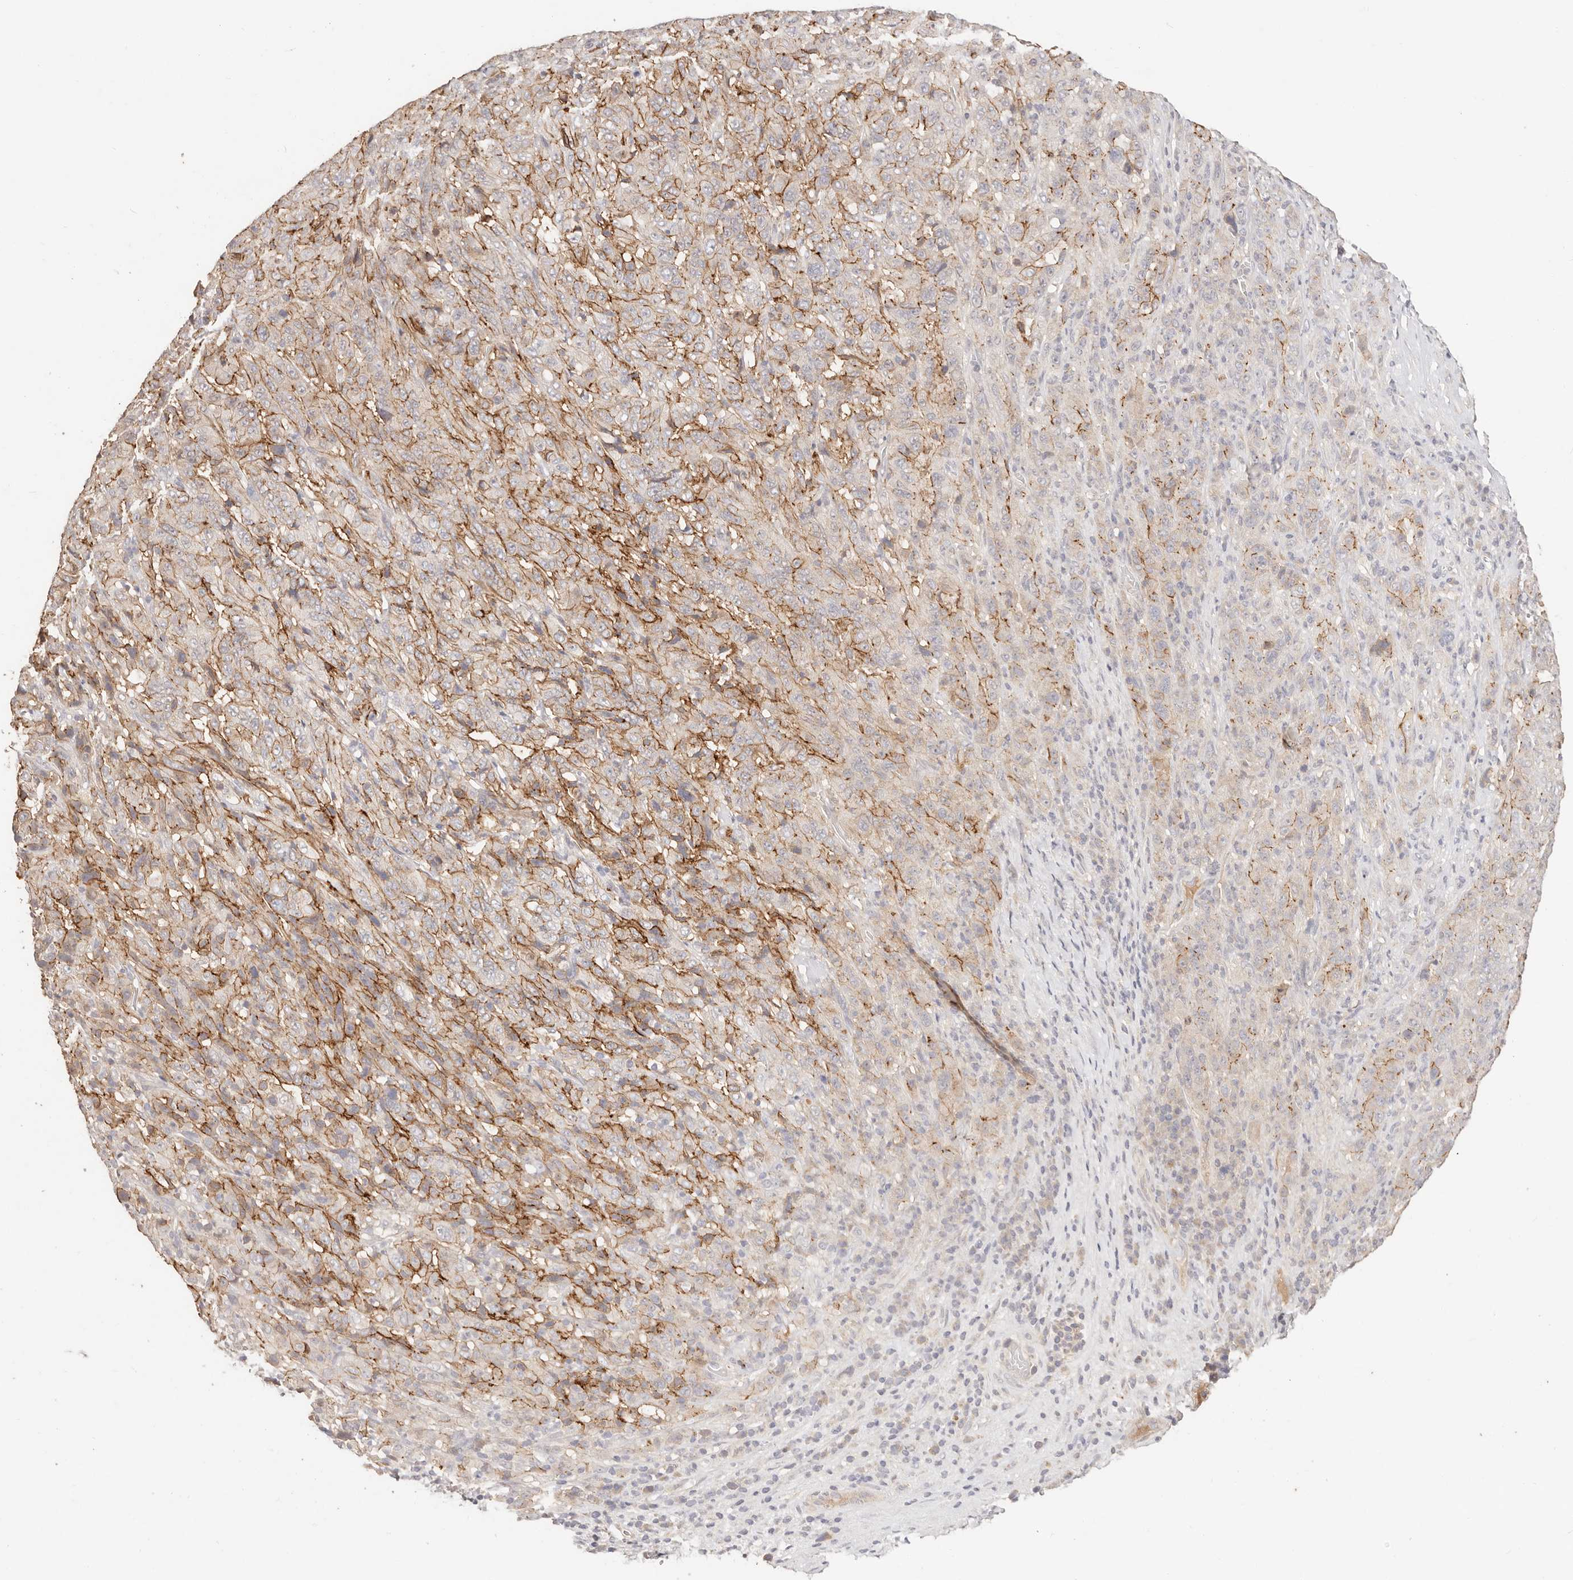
{"staining": {"intensity": "moderate", "quantity": "25%-75%", "location": "cytoplasmic/membranous"}, "tissue": "pancreatic cancer", "cell_type": "Tumor cells", "image_type": "cancer", "snomed": [{"axis": "morphology", "description": "Adenocarcinoma, NOS"}, {"axis": "topography", "description": "Pancreas"}], "caption": "Tumor cells exhibit moderate cytoplasmic/membranous staining in about 25%-75% of cells in pancreatic cancer (adenocarcinoma).", "gene": "CXADR", "patient": {"sex": "male", "age": 63}}